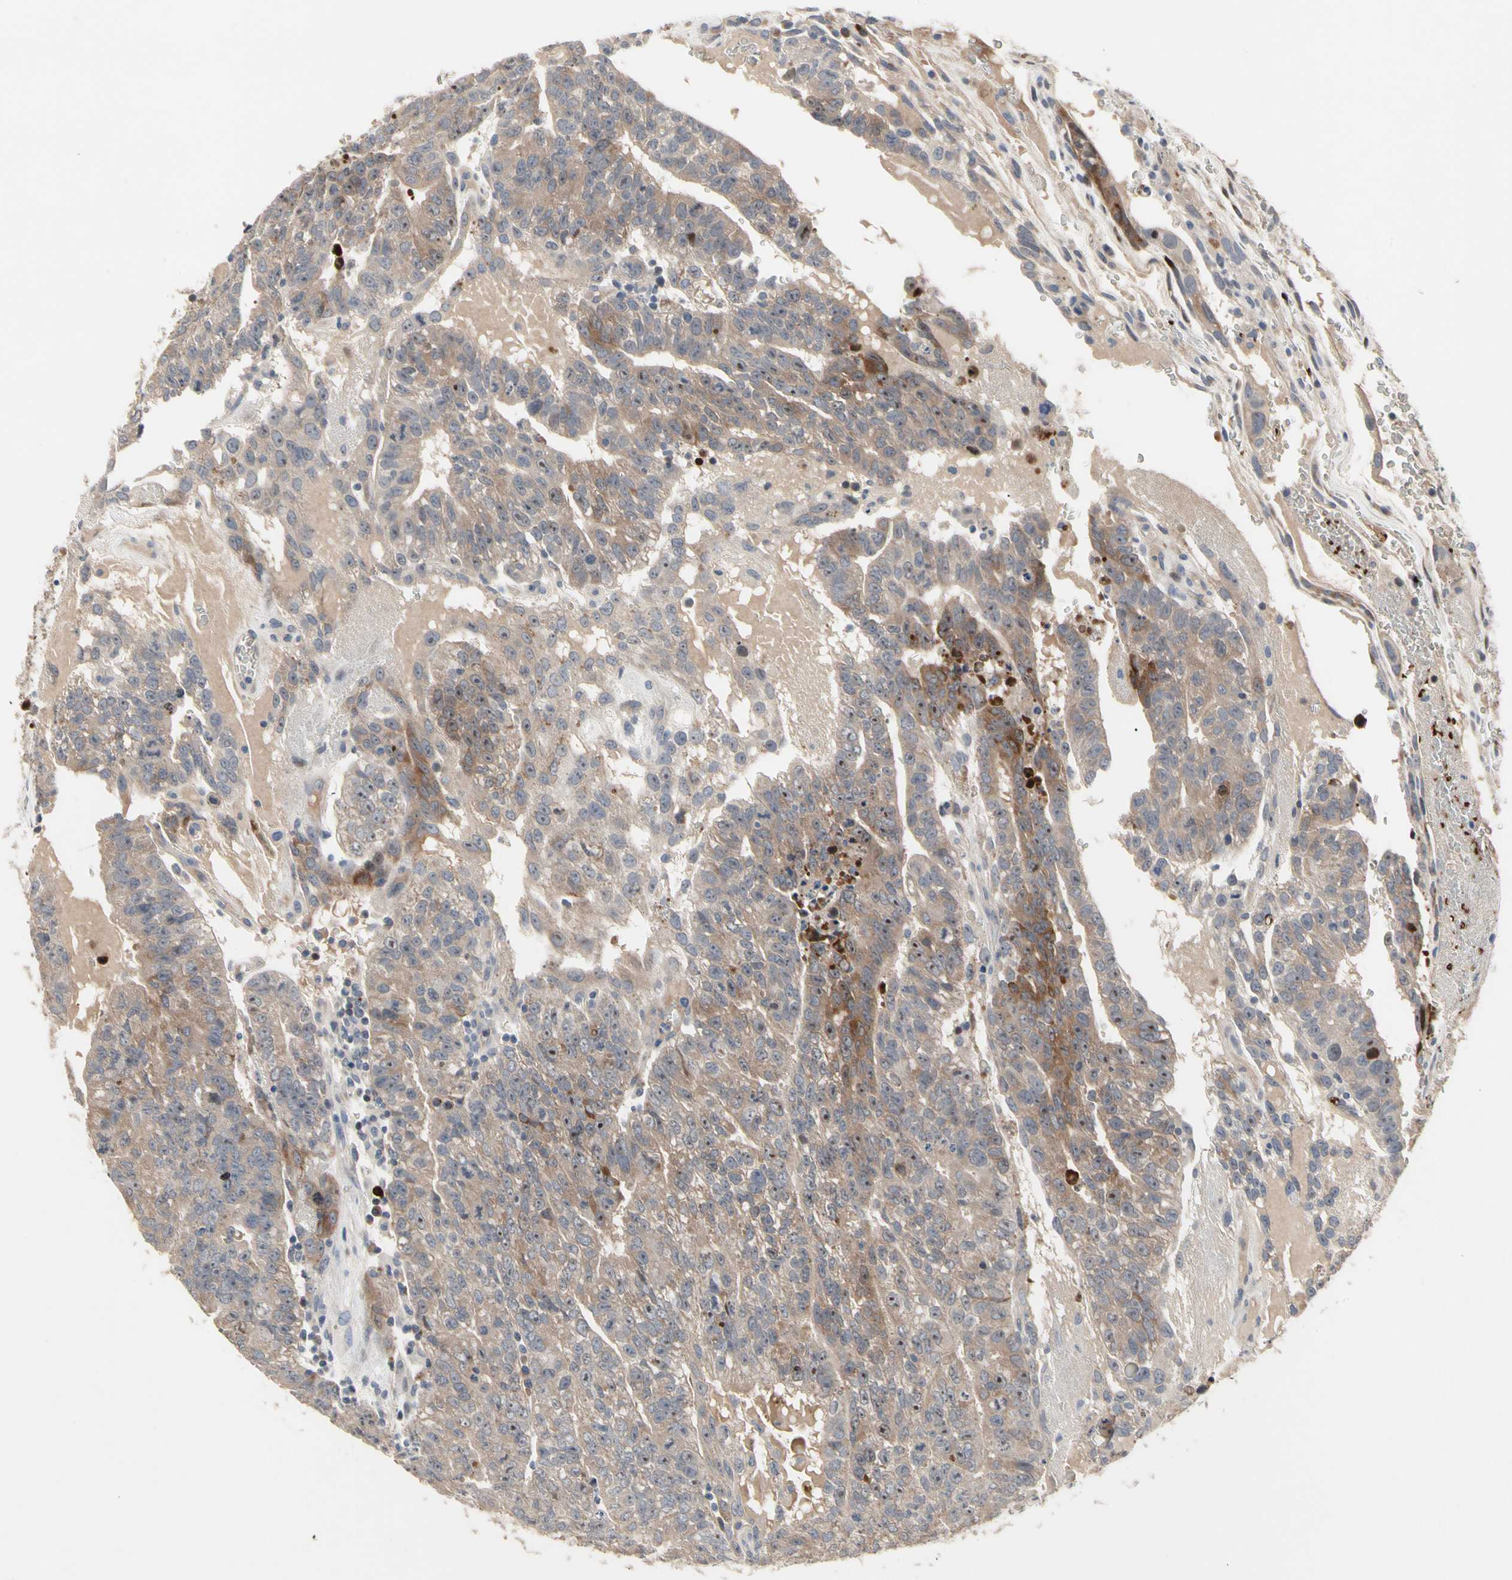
{"staining": {"intensity": "moderate", "quantity": "25%-75%", "location": "cytoplasmic/membranous"}, "tissue": "testis cancer", "cell_type": "Tumor cells", "image_type": "cancer", "snomed": [{"axis": "morphology", "description": "Seminoma, NOS"}, {"axis": "morphology", "description": "Carcinoma, Embryonal, NOS"}, {"axis": "topography", "description": "Testis"}], "caption": "Testis cancer stained with a brown dye displays moderate cytoplasmic/membranous positive staining in about 25%-75% of tumor cells.", "gene": "HMGCR", "patient": {"sex": "male", "age": 52}}